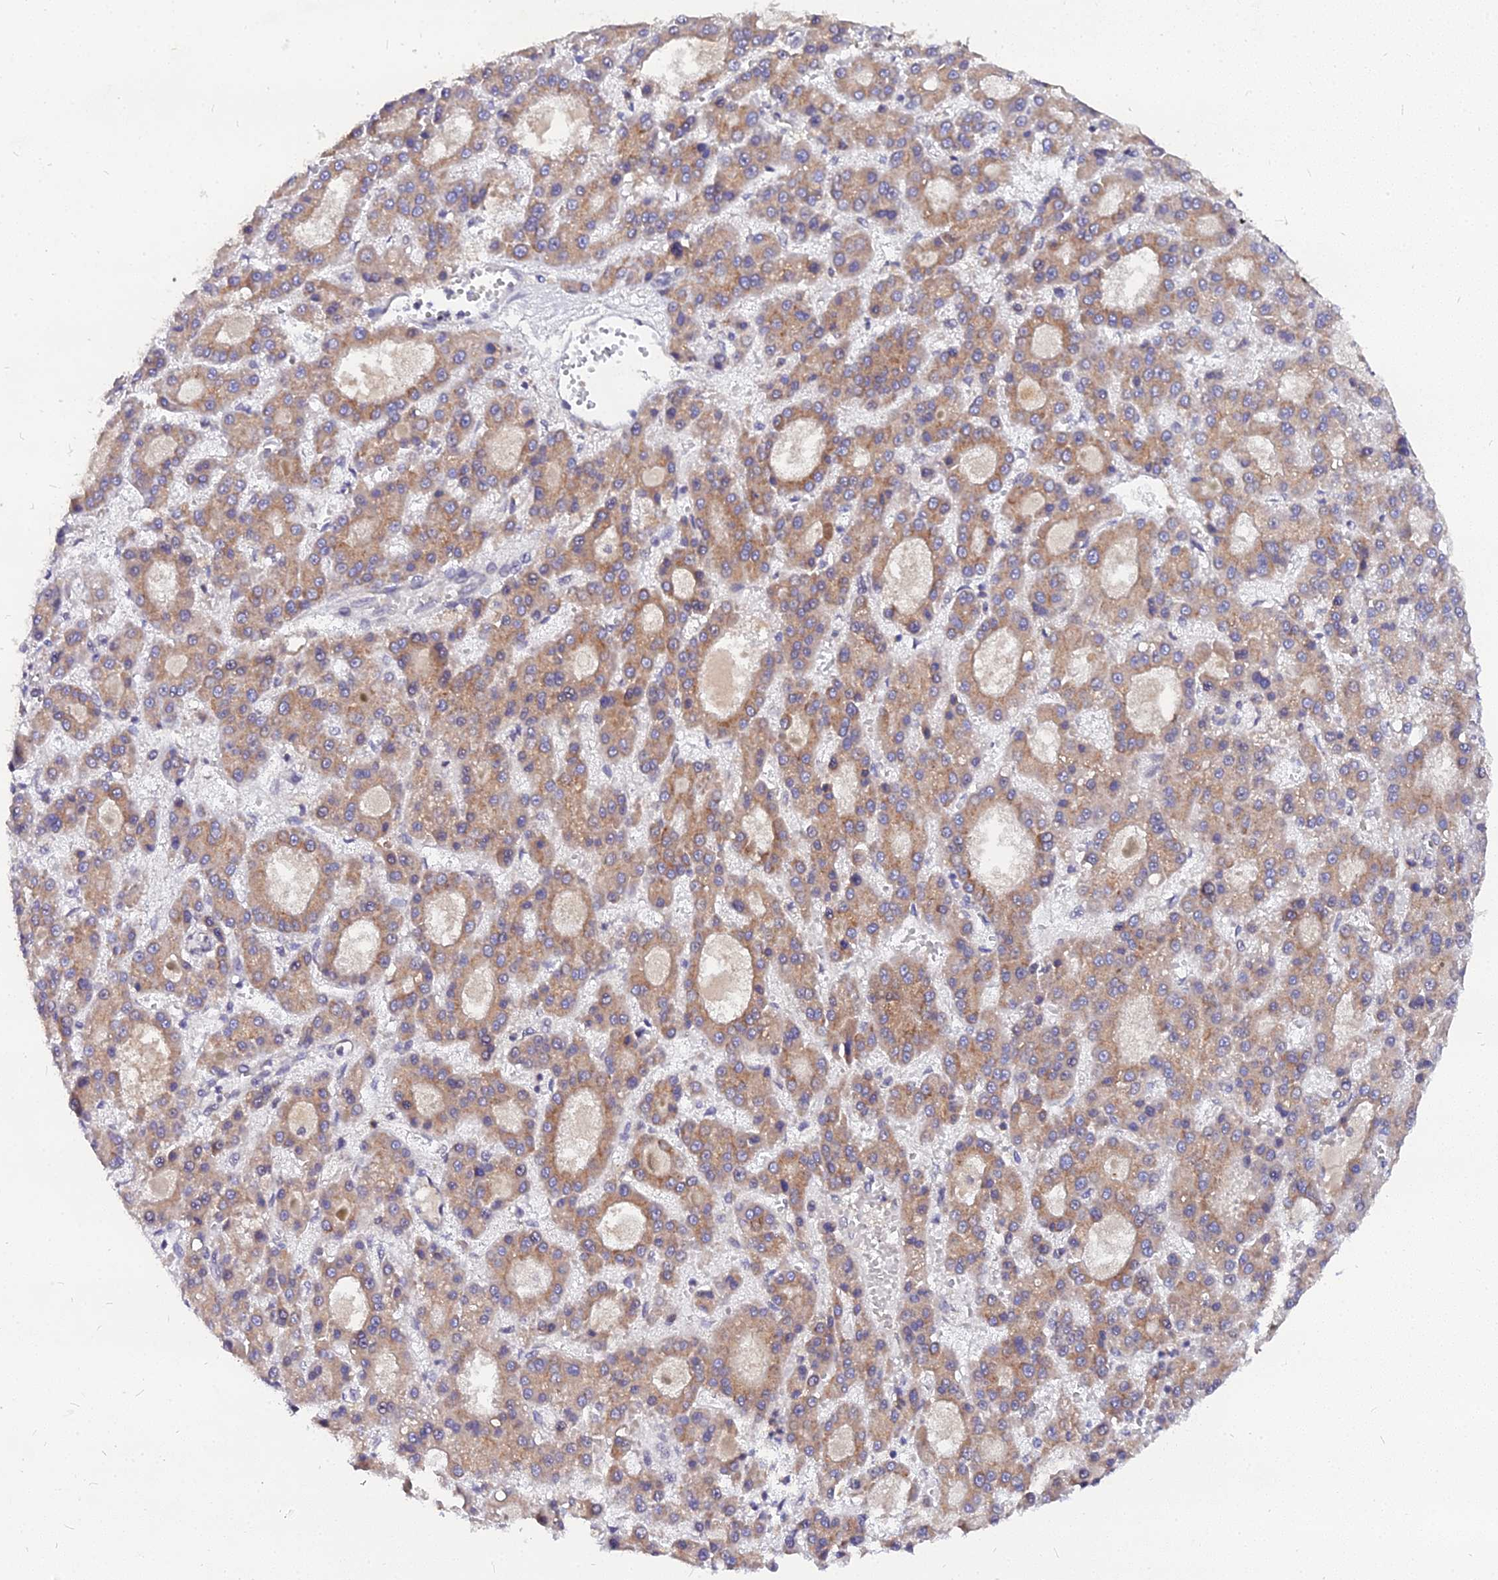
{"staining": {"intensity": "moderate", "quantity": ">75%", "location": "cytoplasmic/membranous"}, "tissue": "liver cancer", "cell_type": "Tumor cells", "image_type": "cancer", "snomed": [{"axis": "morphology", "description": "Carcinoma, Hepatocellular, NOS"}, {"axis": "topography", "description": "Liver"}], "caption": "Protein expression analysis of liver cancer reveals moderate cytoplasmic/membranous staining in about >75% of tumor cells.", "gene": "RNF121", "patient": {"sex": "male", "age": 70}}